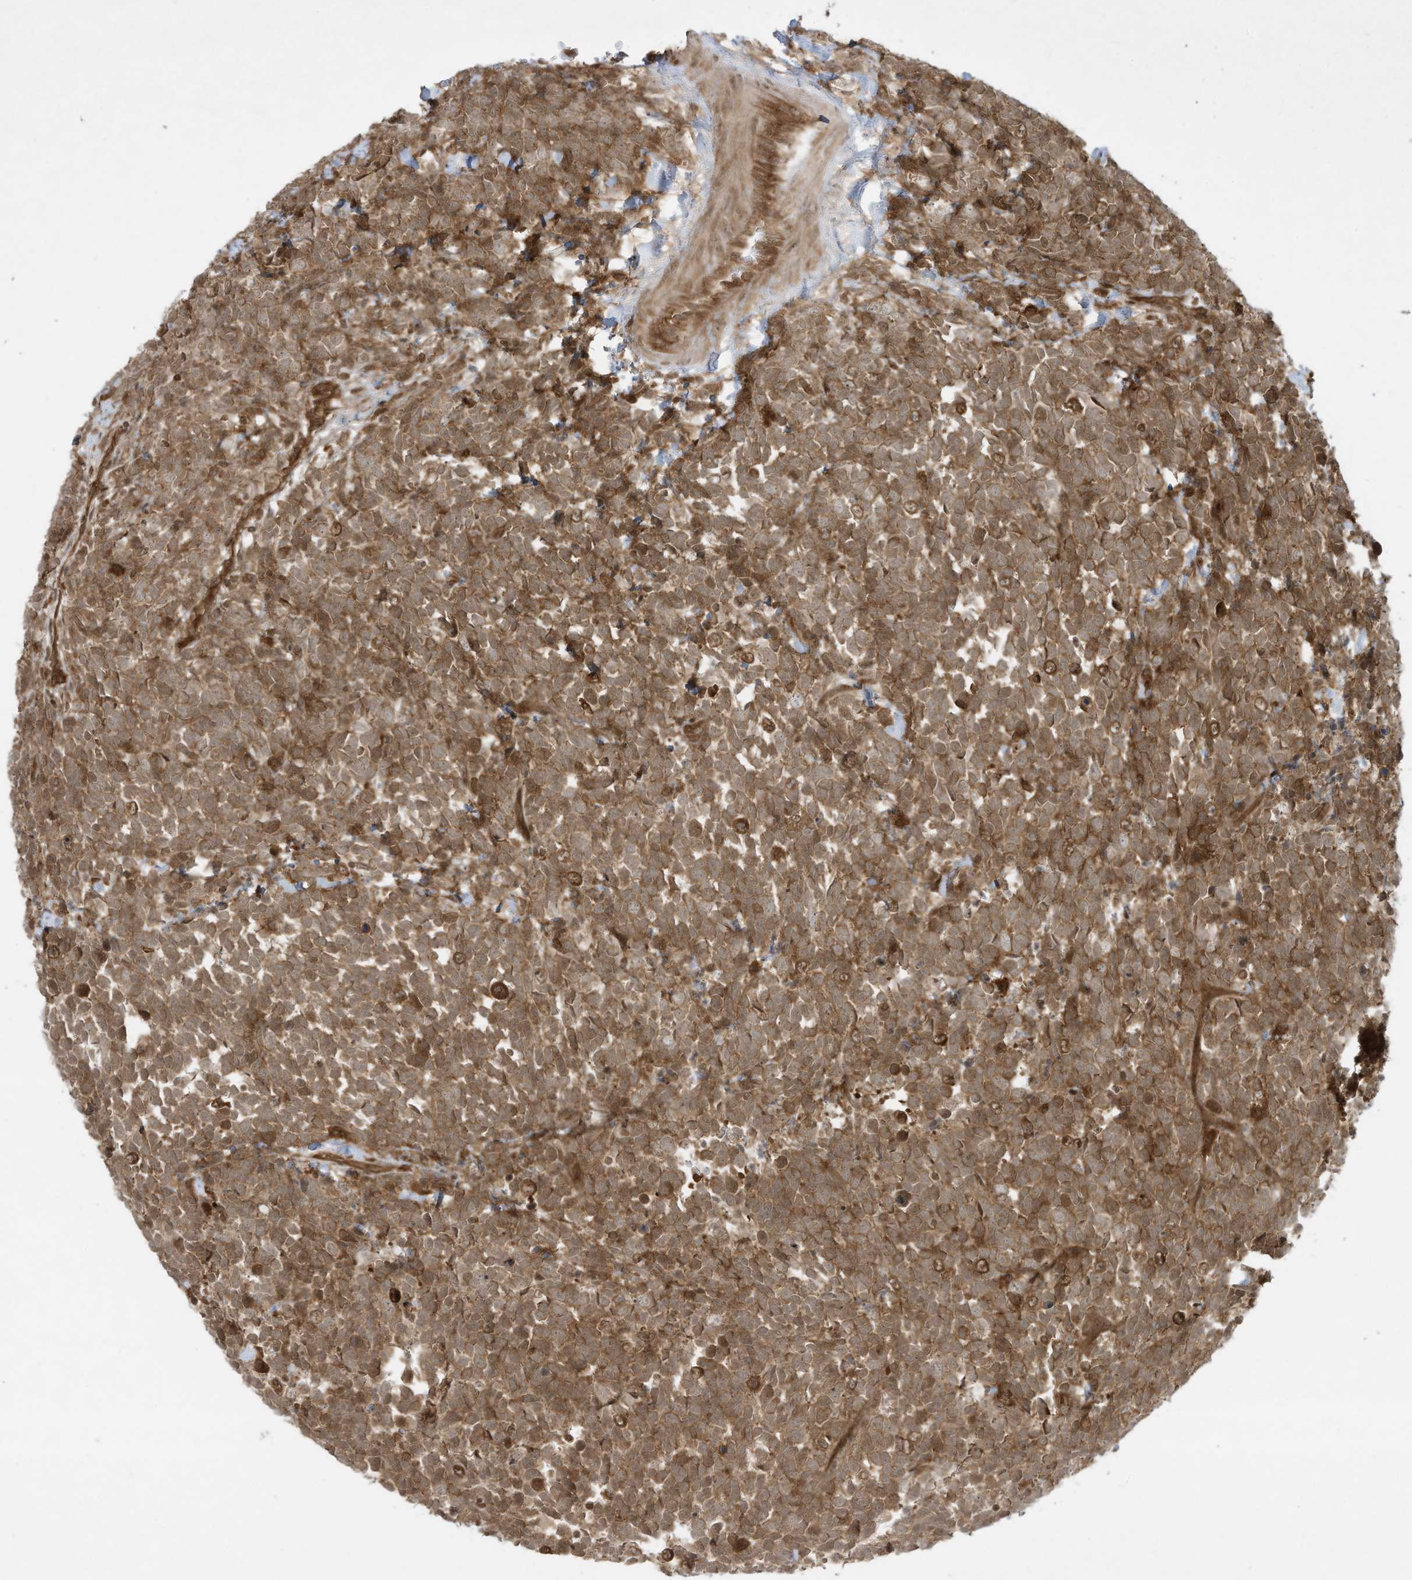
{"staining": {"intensity": "moderate", "quantity": ">75%", "location": "cytoplasmic/membranous"}, "tissue": "urothelial cancer", "cell_type": "Tumor cells", "image_type": "cancer", "snomed": [{"axis": "morphology", "description": "Urothelial carcinoma, High grade"}, {"axis": "topography", "description": "Urinary bladder"}], "caption": "DAB (3,3'-diaminobenzidine) immunohistochemical staining of human urothelial cancer exhibits moderate cytoplasmic/membranous protein staining in about >75% of tumor cells.", "gene": "CERT1", "patient": {"sex": "female", "age": 82}}